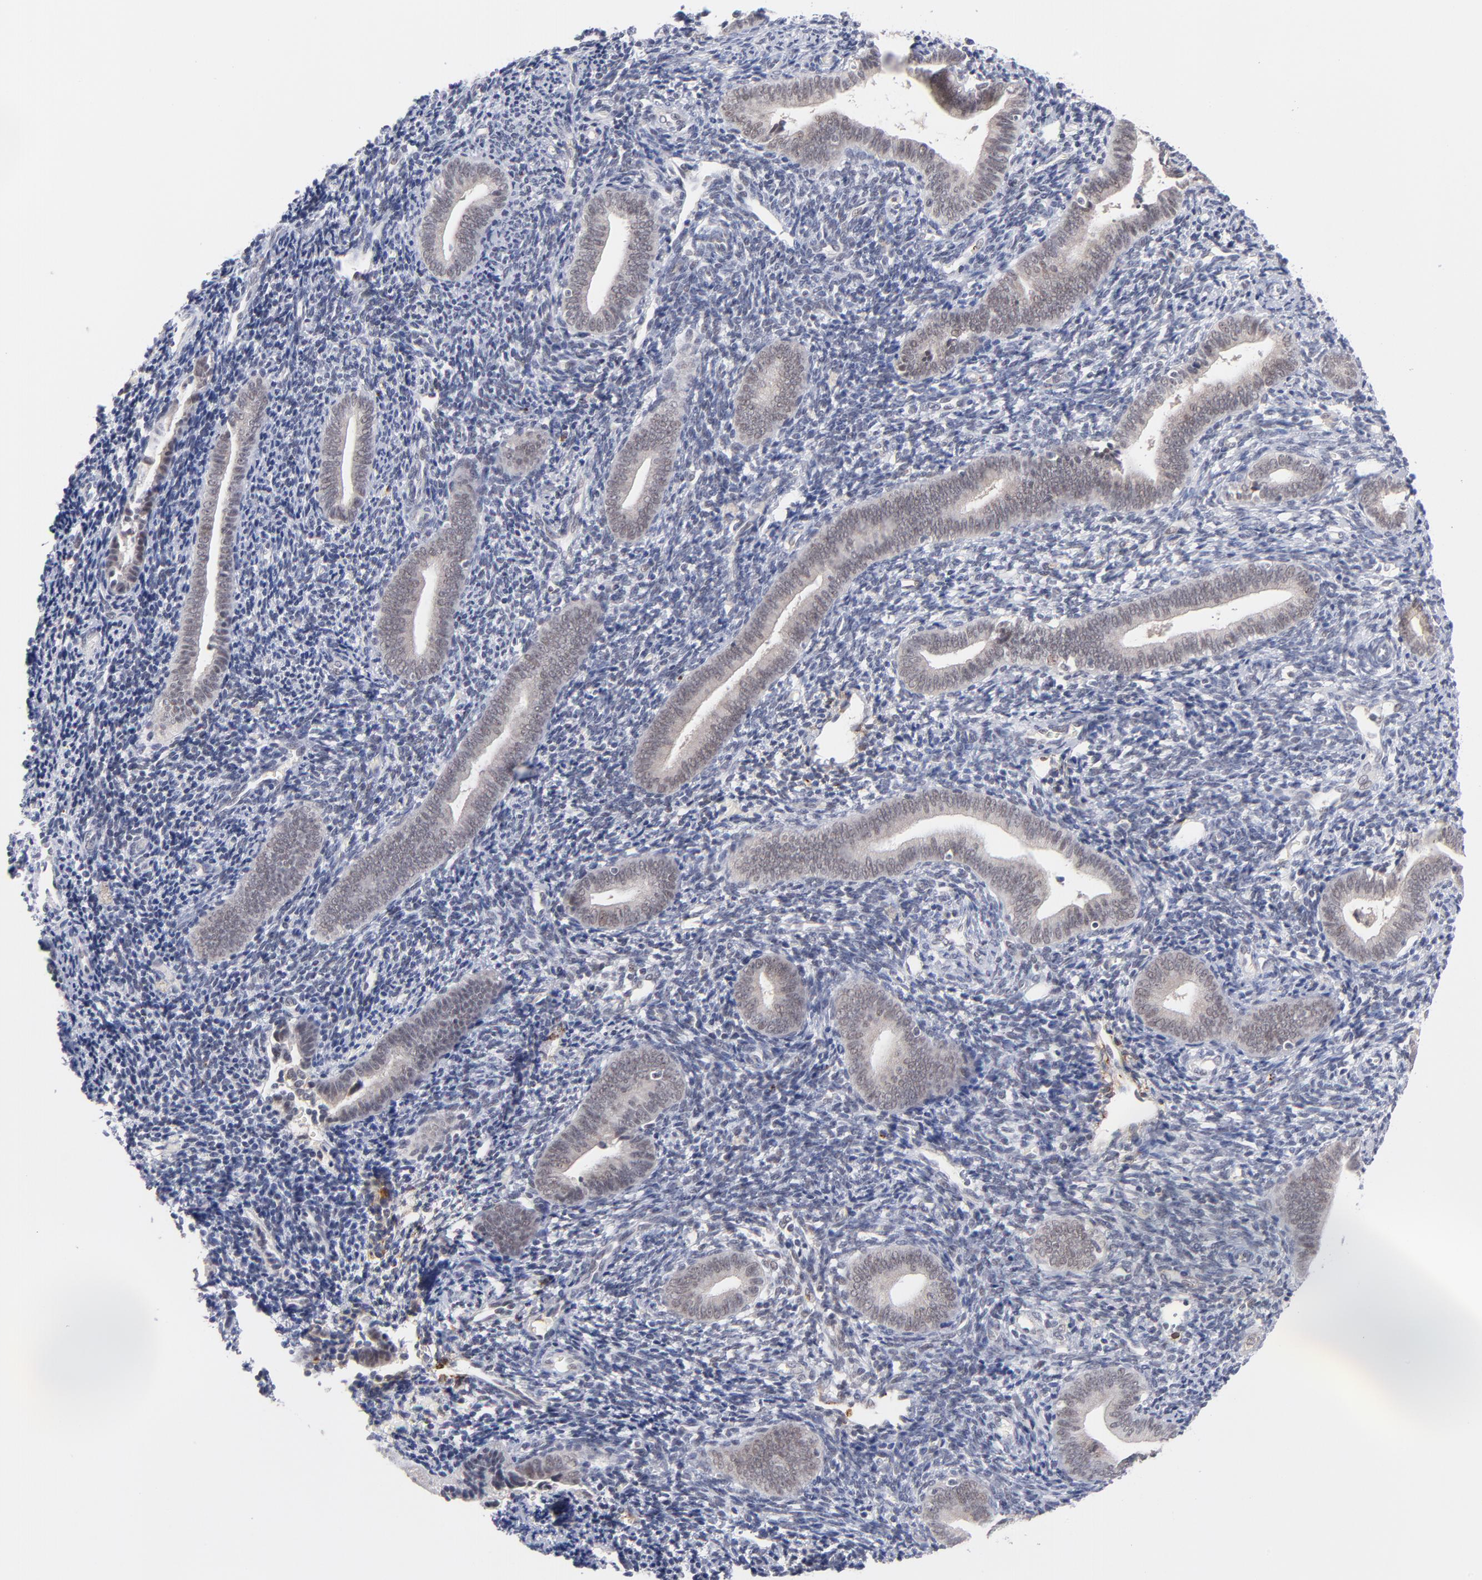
{"staining": {"intensity": "negative", "quantity": "none", "location": "none"}, "tissue": "endometrium", "cell_type": "Cells in endometrial stroma", "image_type": "normal", "snomed": [{"axis": "morphology", "description": "Normal tissue, NOS"}, {"axis": "topography", "description": "Uterus"}, {"axis": "topography", "description": "Endometrium"}], "caption": "This is a image of immunohistochemistry (IHC) staining of benign endometrium, which shows no staining in cells in endometrial stroma.", "gene": "WSB1", "patient": {"sex": "female", "age": 33}}